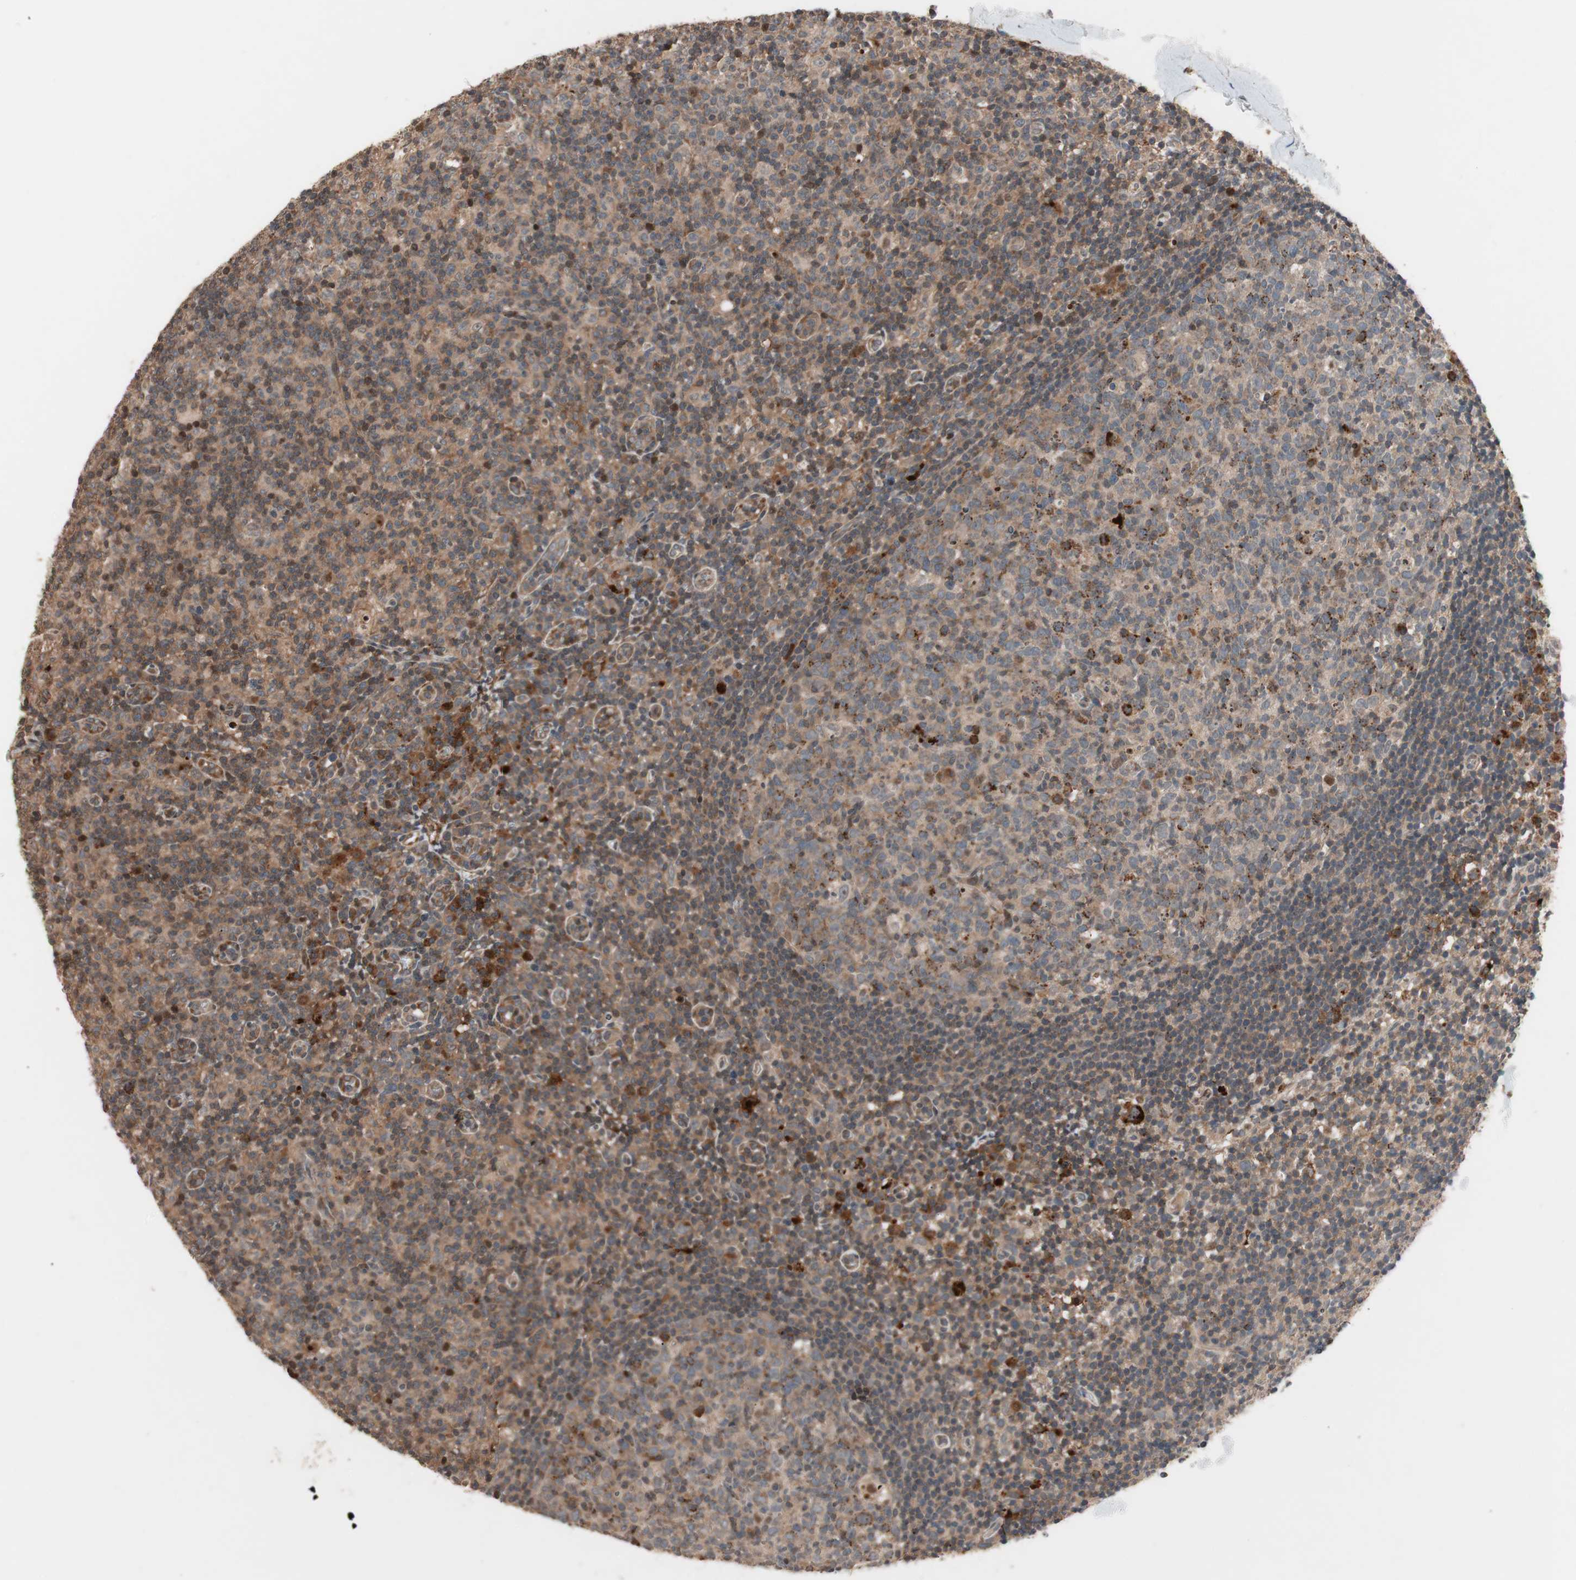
{"staining": {"intensity": "moderate", "quantity": ">75%", "location": "cytoplasmic/membranous"}, "tissue": "lymph node", "cell_type": "Germinal center cells", "image_type": "normal", "snomed": [{"axis": "morphology", "description": "Normal tissue, NOS"}, {"axis": "morphology", "description": "Inflammation, NOS"}, {"axis": "topography", "description": "Lymph node"}], "caption": "About >75% of germinal center cells in normal lymph node show moderate cytoplasmic/membranous protein expression as visualized by brown immunohistochemical staining.", "gene": "NF2", "patient": {"sex": "male", "age": 55}}